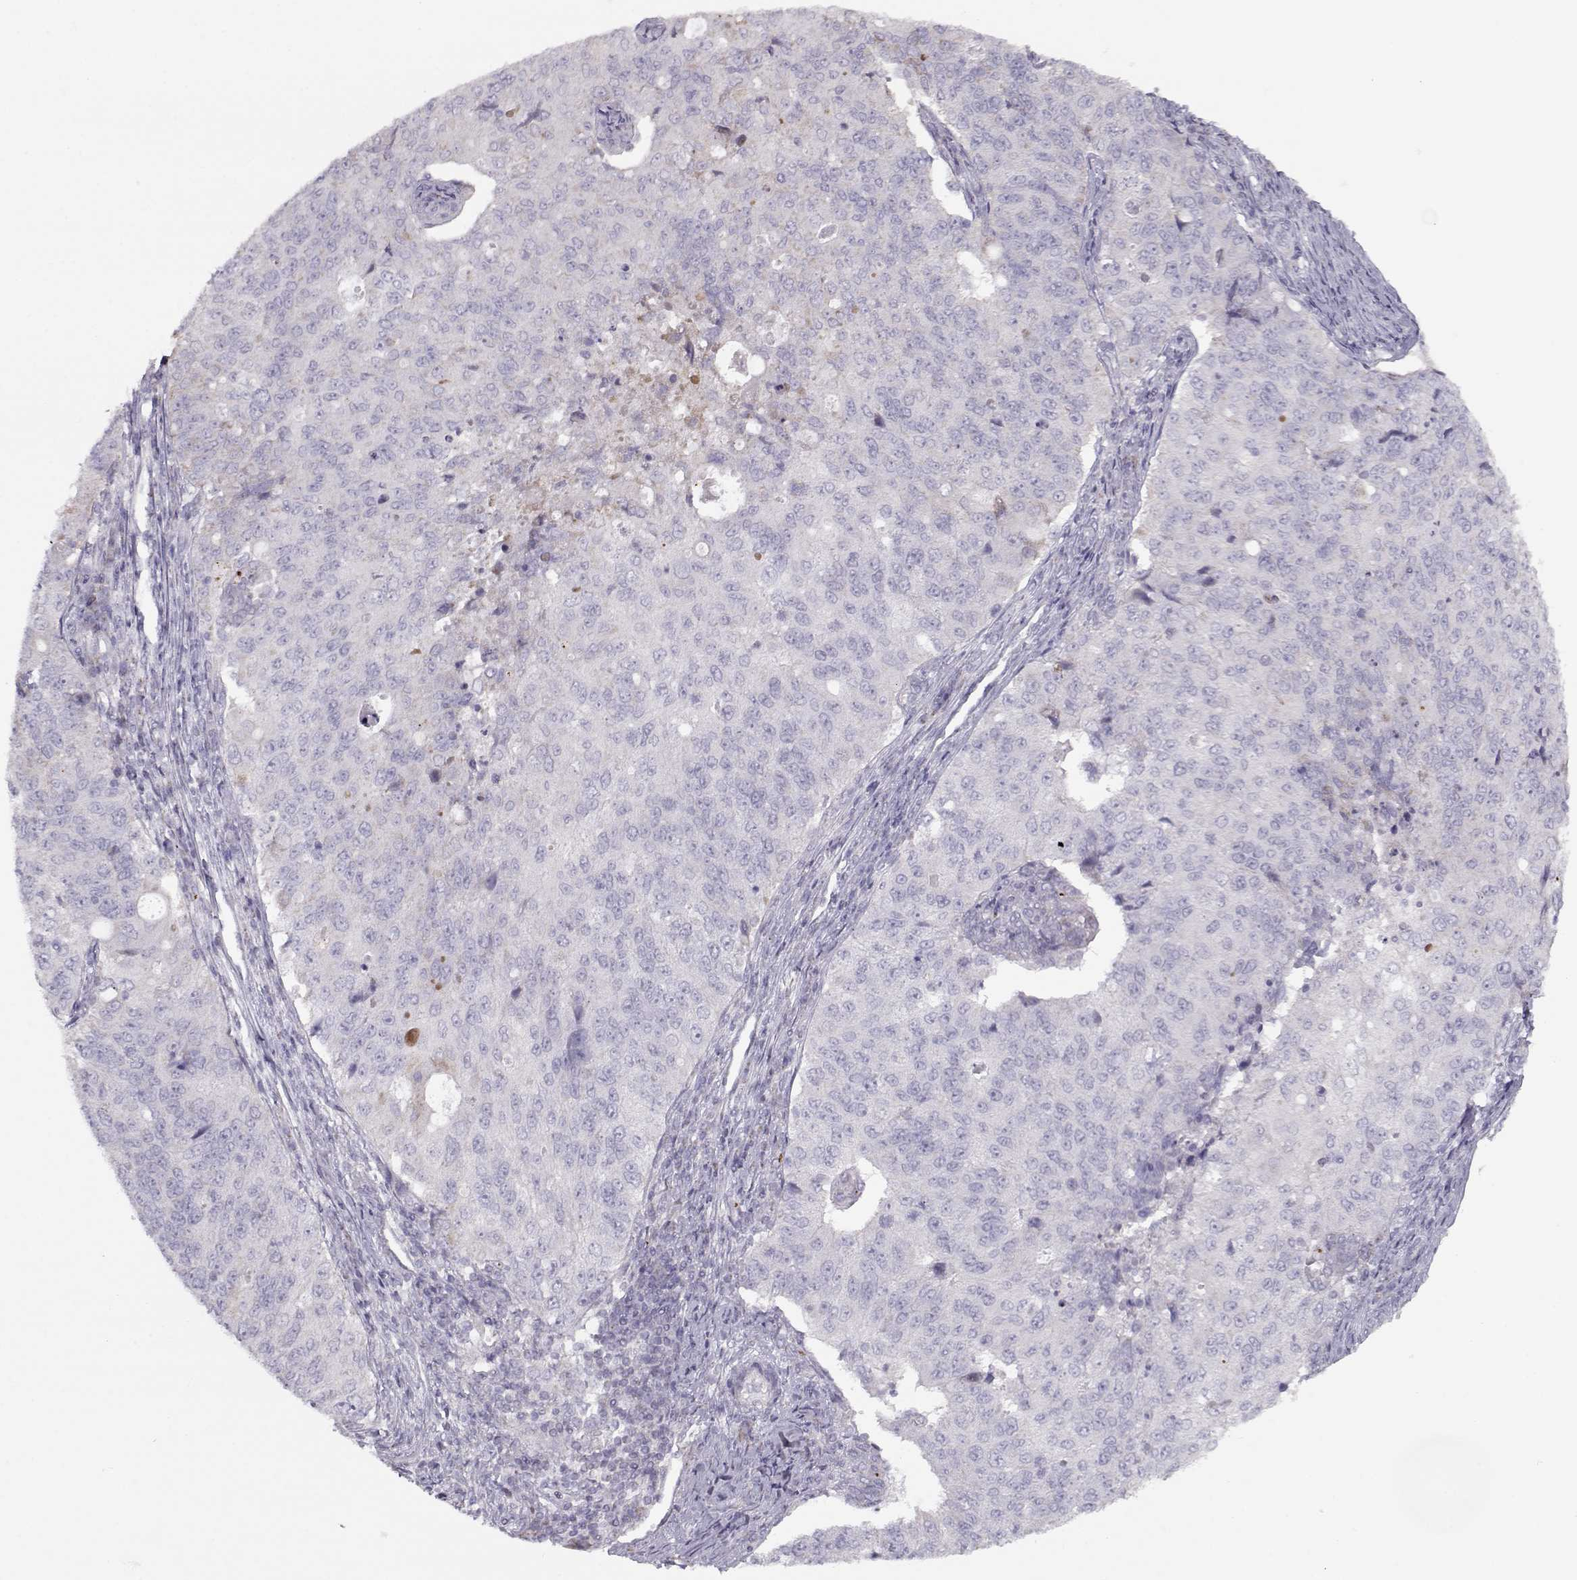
{"staining": {"intensity": "negative", "quantity": "none", "location": "none"}, "tissue": "endometrial cancer", "cell_type": "Tumor cells", "image_type": "cancer", "snomed": [{"axis": "morphology", "description": "Adenocarcinoma, NOS"}, {"axis": "topography", "description": "Endometrium"}], "caption": "Endometrial adenocarcinoma was stained to show a protein in brown. There is no significant staining in tumor cells.", "gene": "KLF17", "patient": {"sex": "female", "age": 43}}